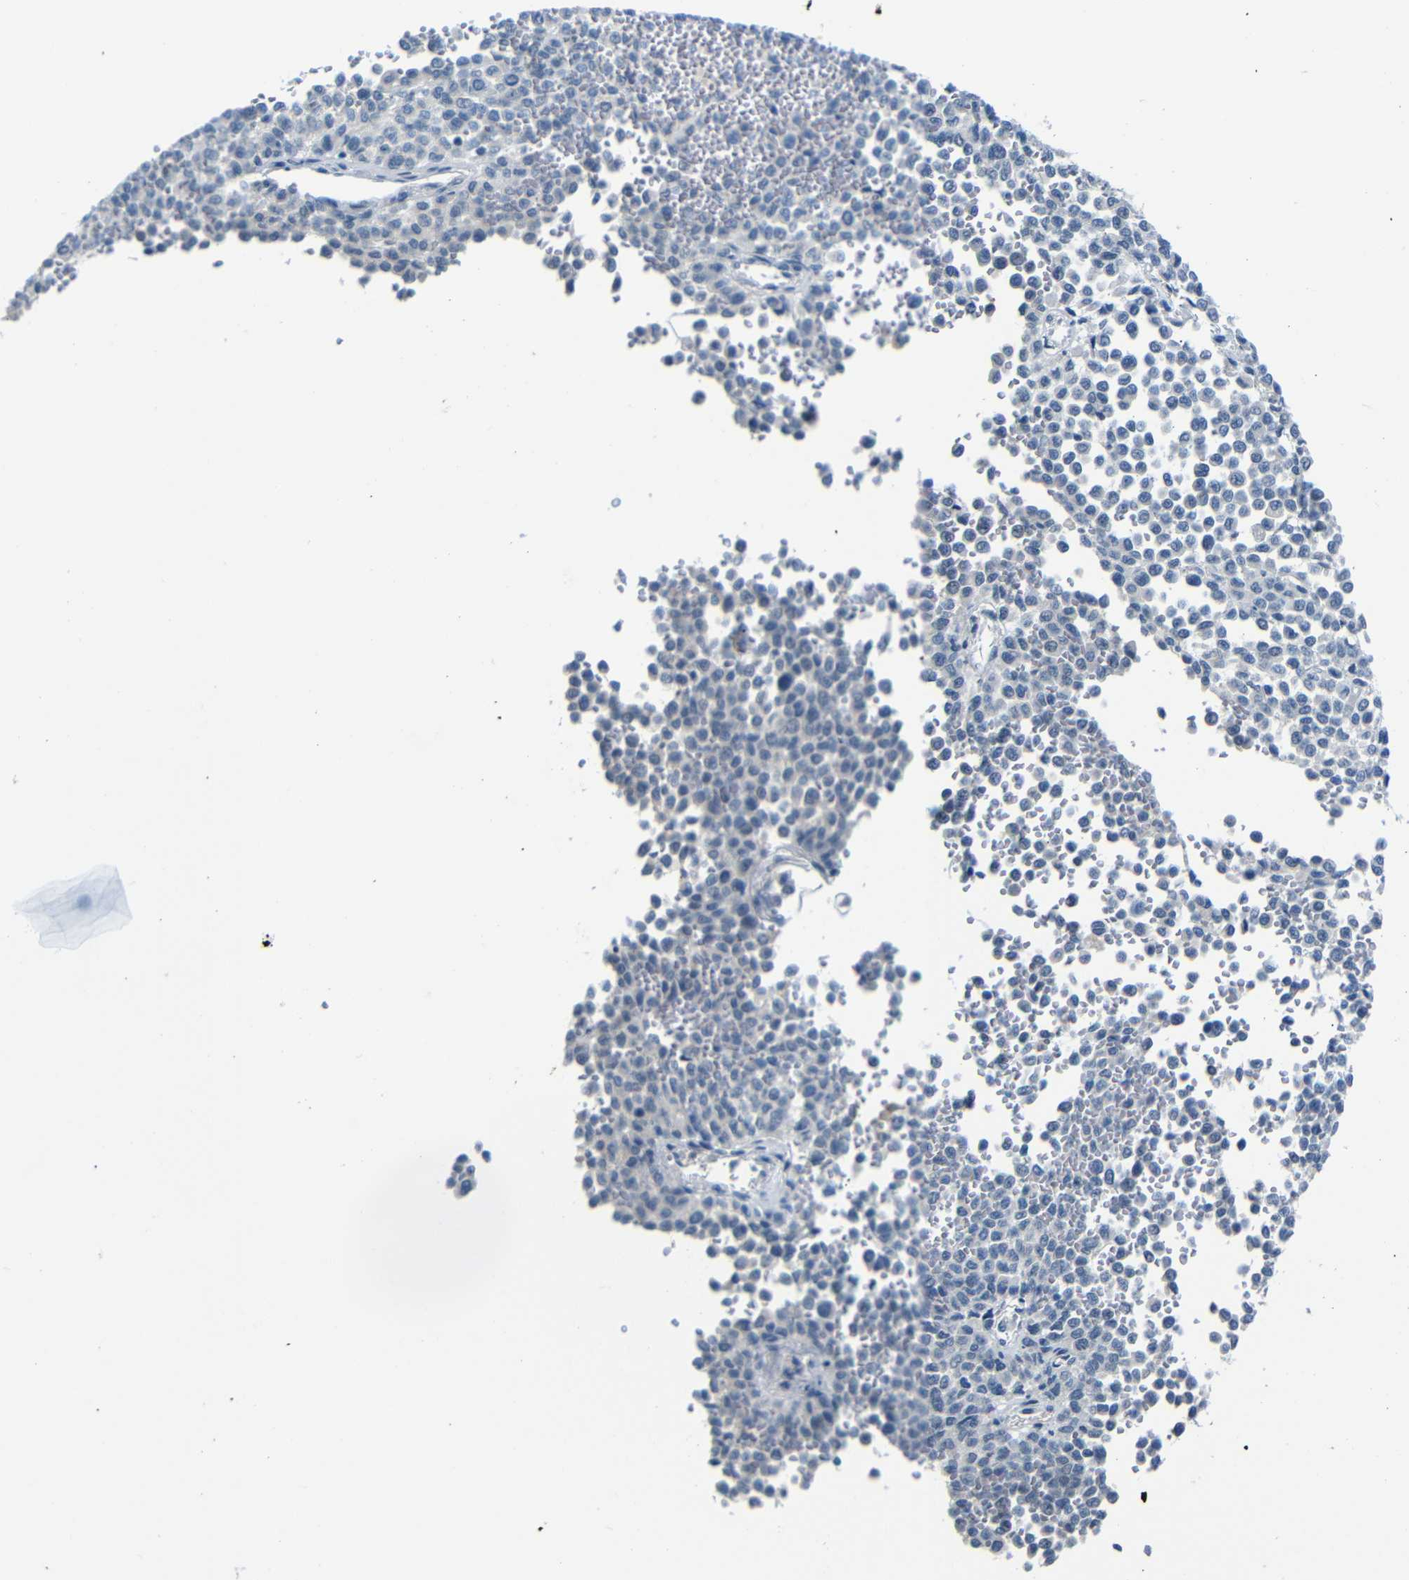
{"staining": {"intensity": "negative", "quantity": "none", "location": "none"}, "tissue": "melanoma", "cell_type": "Tumor cells", "image_type": "cancer", "snomed": [{"axis": "morphology", "description": "Malignant melanoma, Metastatic site"}, {"axis": "topography", "description": "Pancreas"}], "caption": "Tumor cells are negative for protein expression in human malignant melanoma (metastatic site).", "gene": "ANK3", "patient": {"sex": "female", "age": 30}}